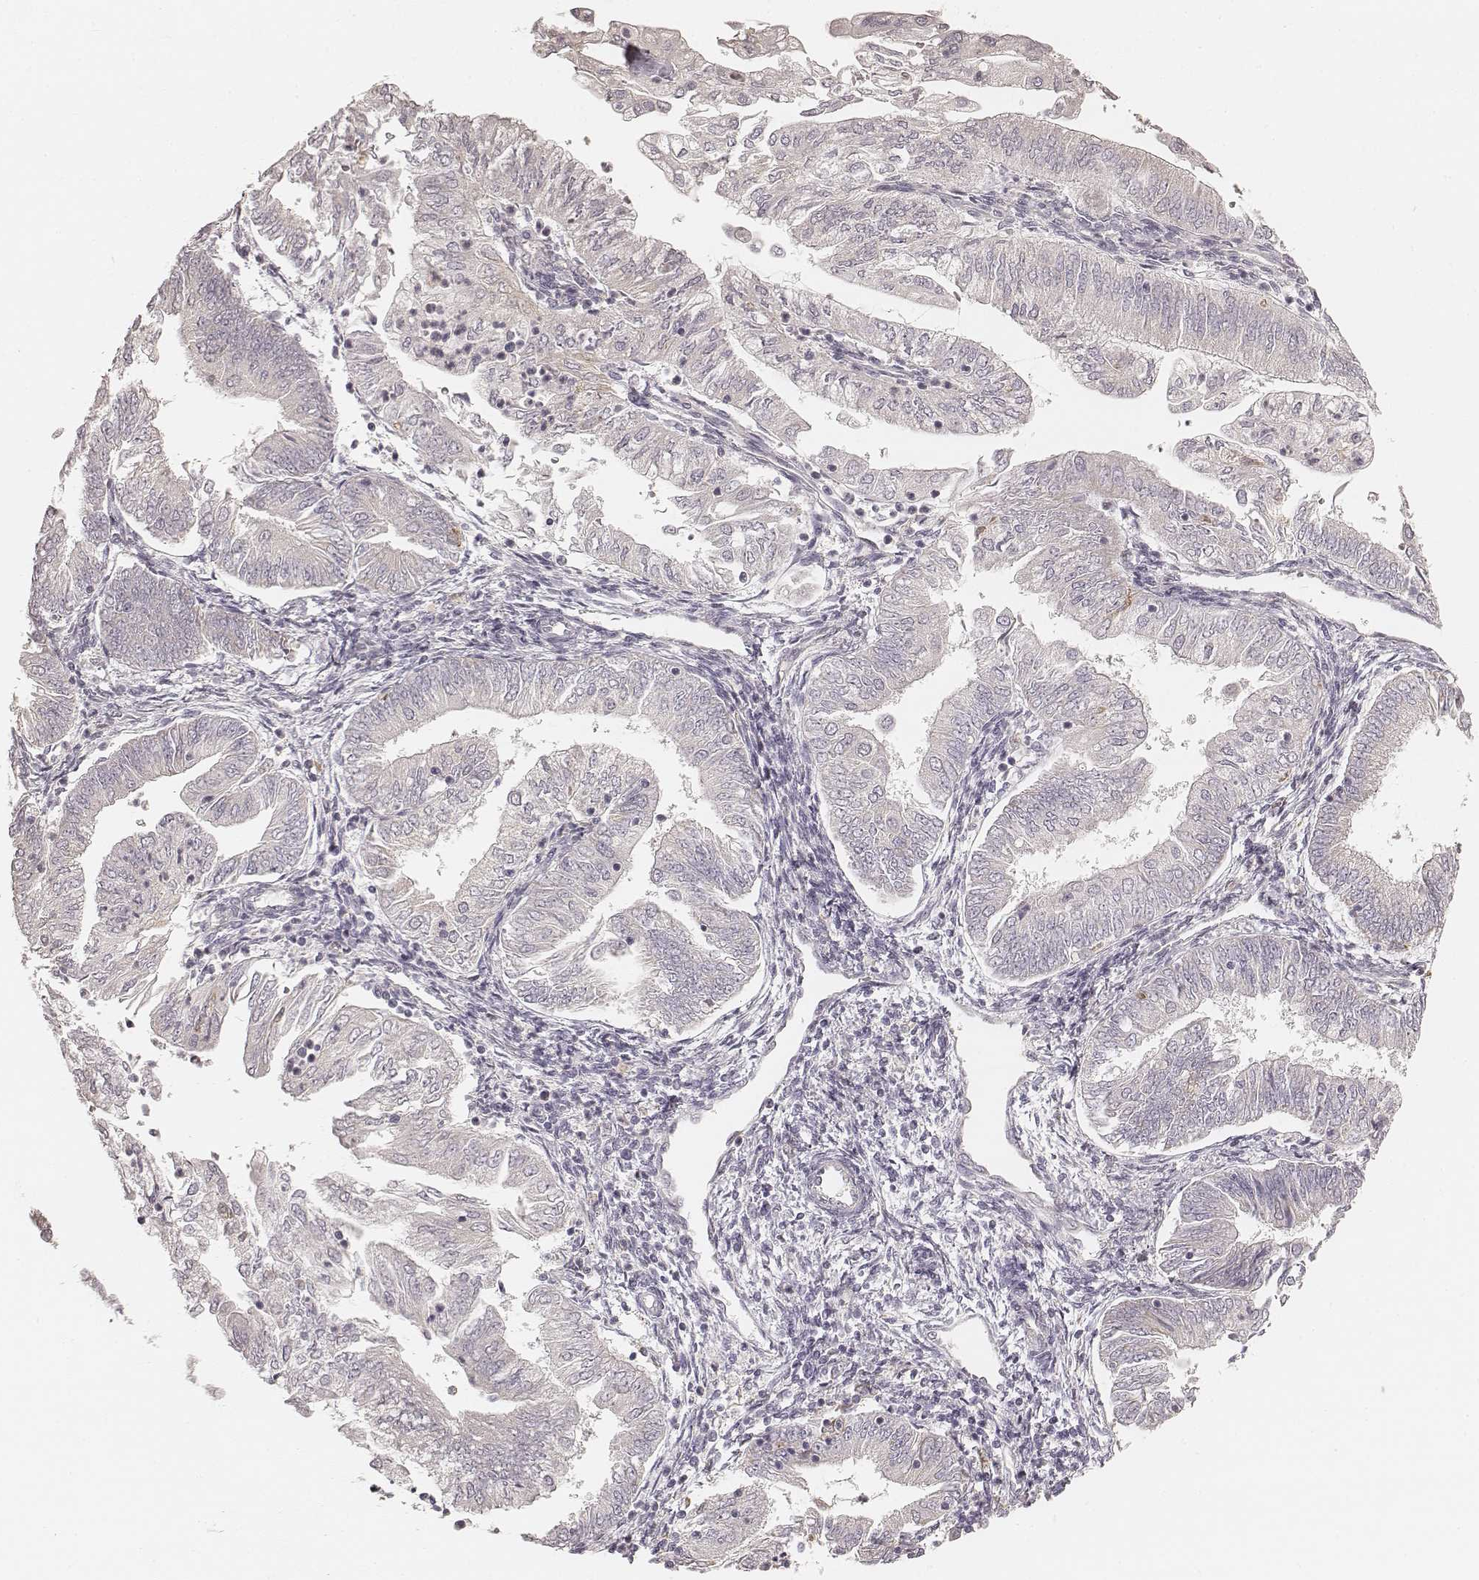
{"staining": {"intensity": "negative", "quantity": "none", "location": "none"}, "tissue": "endometrial cancer", "cell_type": "Tumor cells", "image_type": "cancer", "snomed": [{"axis": "morphology", "description": "Adenocarcinoma, NOS"}, {"axis": "topography", "description": "Endometrium"}], "caption": "Immunohistochemistry micrograph of human endometrial adenocarcinoma stained for a protein (brown), which reveals no staining in tumor cells.", "gene": "FMNL2", "patient": {"sex": "female", "age": 55}}